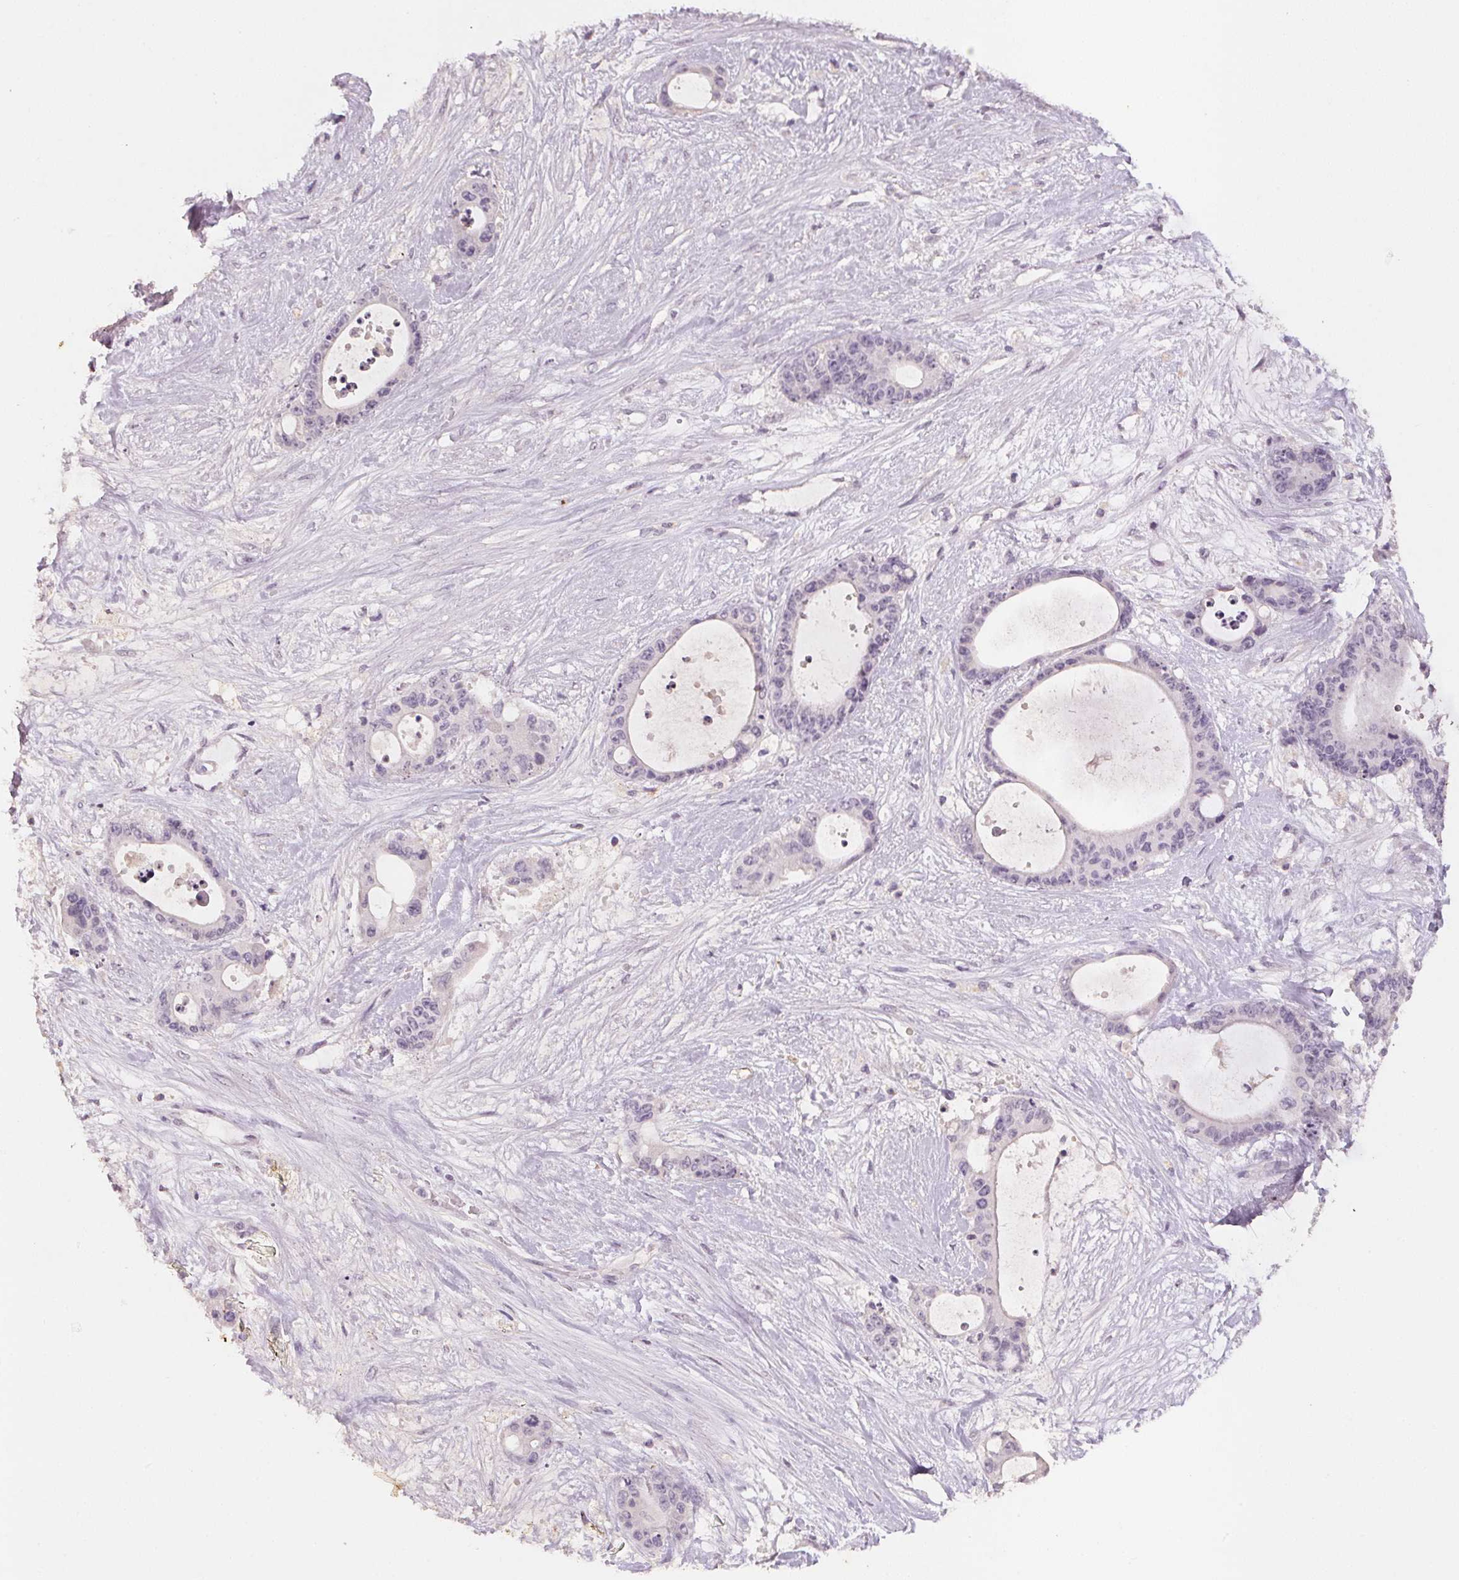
{"staining": {"intensity": "negative", "quantity": "none", "location": "none"}, "tissue": "liver cancer", "cell_type": "Tumor cells", "image_type": "cancer", "snomed": [{"axis": "morphology", "description": "Normal tissue, NOS"}, {"axis": "morphology", "description": "Cholangiocarcinoma"}, {"axis": "topography", "description": "Liver"}, {"axis": "topography", "description": "Peripheral nerve tissue"}], "caption": "There is no significant expression in tumor cells of liver cancer.", "gene": "CXCL5", "patient": {"sex": "female", "age": 73}}